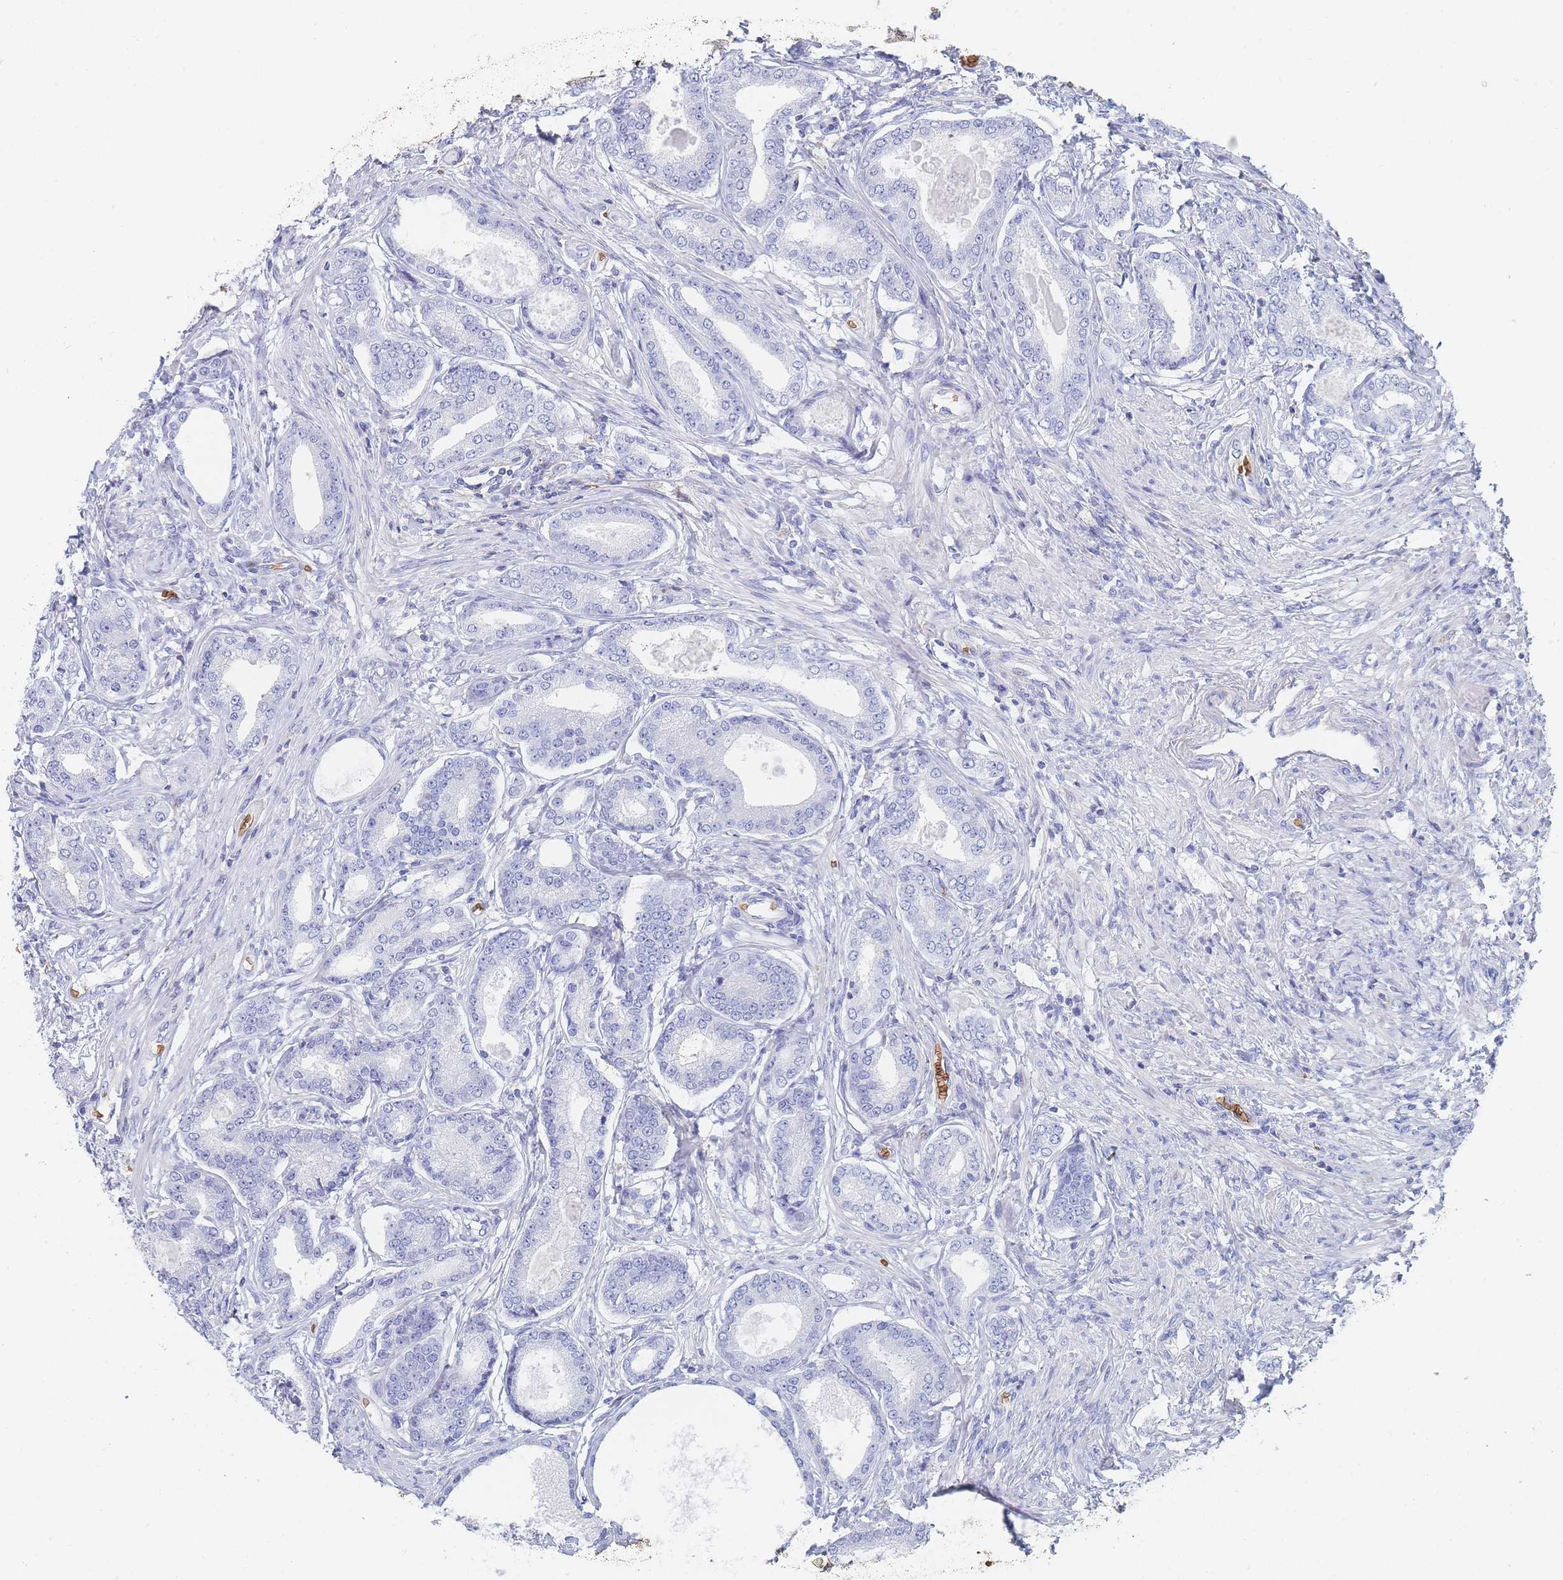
{"staining": {"intensity": "negative", "quantity": "none", "location": "none"}, "tissue": "prostate cancer", "cell_type": "Tumor cells", "image_type": "cancer", "snomed": [{"axis": "morphology", "description": "Adenocarcinoma, High grade"}, {"axis": "topography", "description": "Prostate"}], "caption": "The micrograph shows no significant expression in tumor cells of prostate cancer (adenocarcinoma (high-grade)).", "gene": "SLC2A1", "patient": {"sex": "male", "age": 69}}